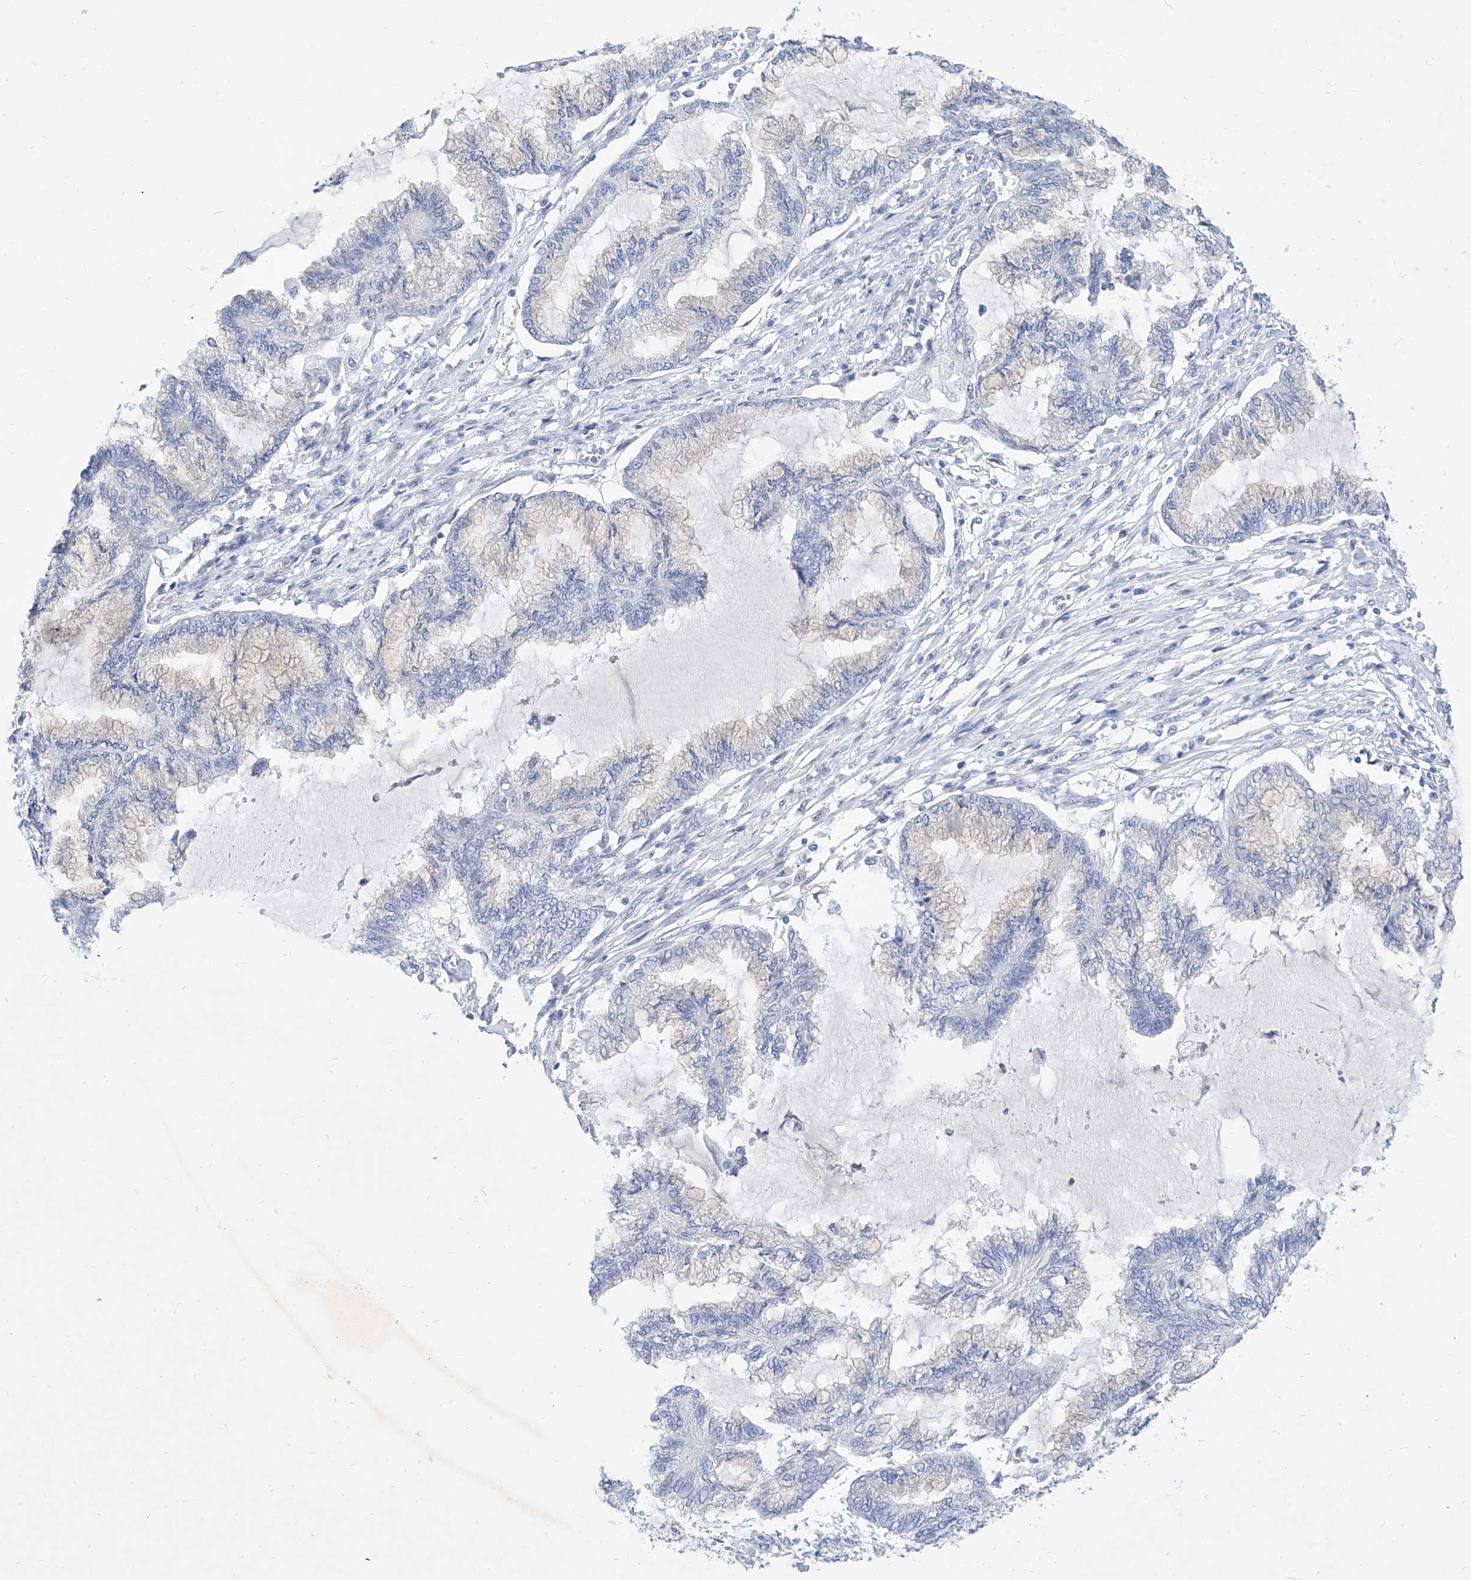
{"staining": {"intensity": "negative", "quantity": "none", "location": "none"}, "tissue": "endometrial cancer", "cell_type": "Tumor cells", "image_type": "cancer", "snomed": [{"axis": "morphology", "description": "Adenocarcinoma, NOS"}, {"axis": "topography", "description": "Endometrium"}], "caption": "Immunohistochemical staining of human endometrial adenocarcinoma shows no significant positivity in tumor cells.", "gene": "BPTF", "patient": {"sex": "female", "age": 86}}